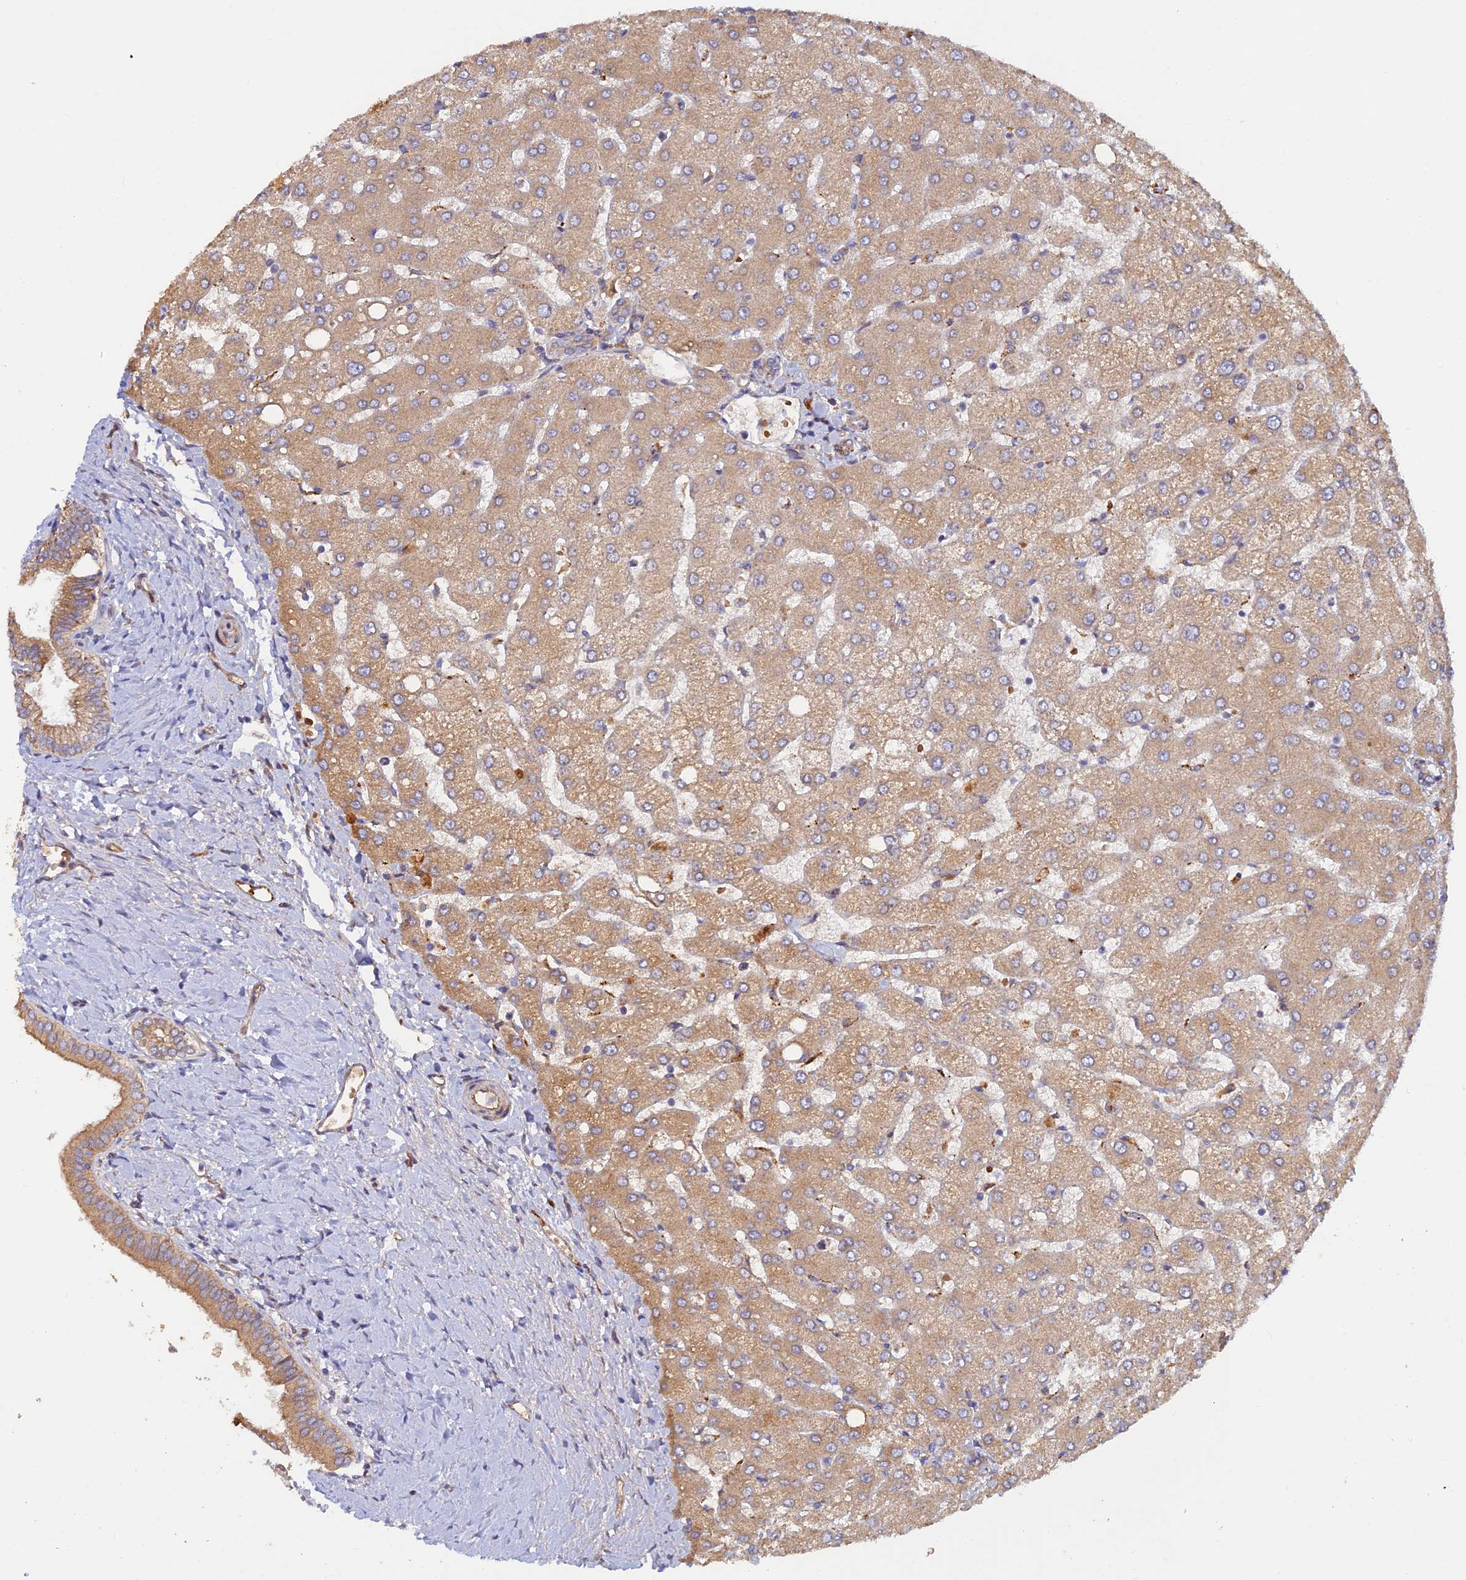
{"staining": {"intensity": "moderate", "quantity": "25%-75%", "location": "cytoplasmic/membranous"}, "tissue": "liver", "cell_type": "Cholangiocytes", "image_type": "normal", "snomed": [{"axis": "morphology", "description": "Normal tissue, NOS"}, {"axis": "topography", "description": "Liver"}], "caption": "Immunohistochemistry of unremarkable human liver shows medium levels of moderate cytoplasmic/membranous expression in approximately 25%-75% of cholangiocytes.", "gene": "GMCL1", "patient": {"sex": "female", "age": 54}}